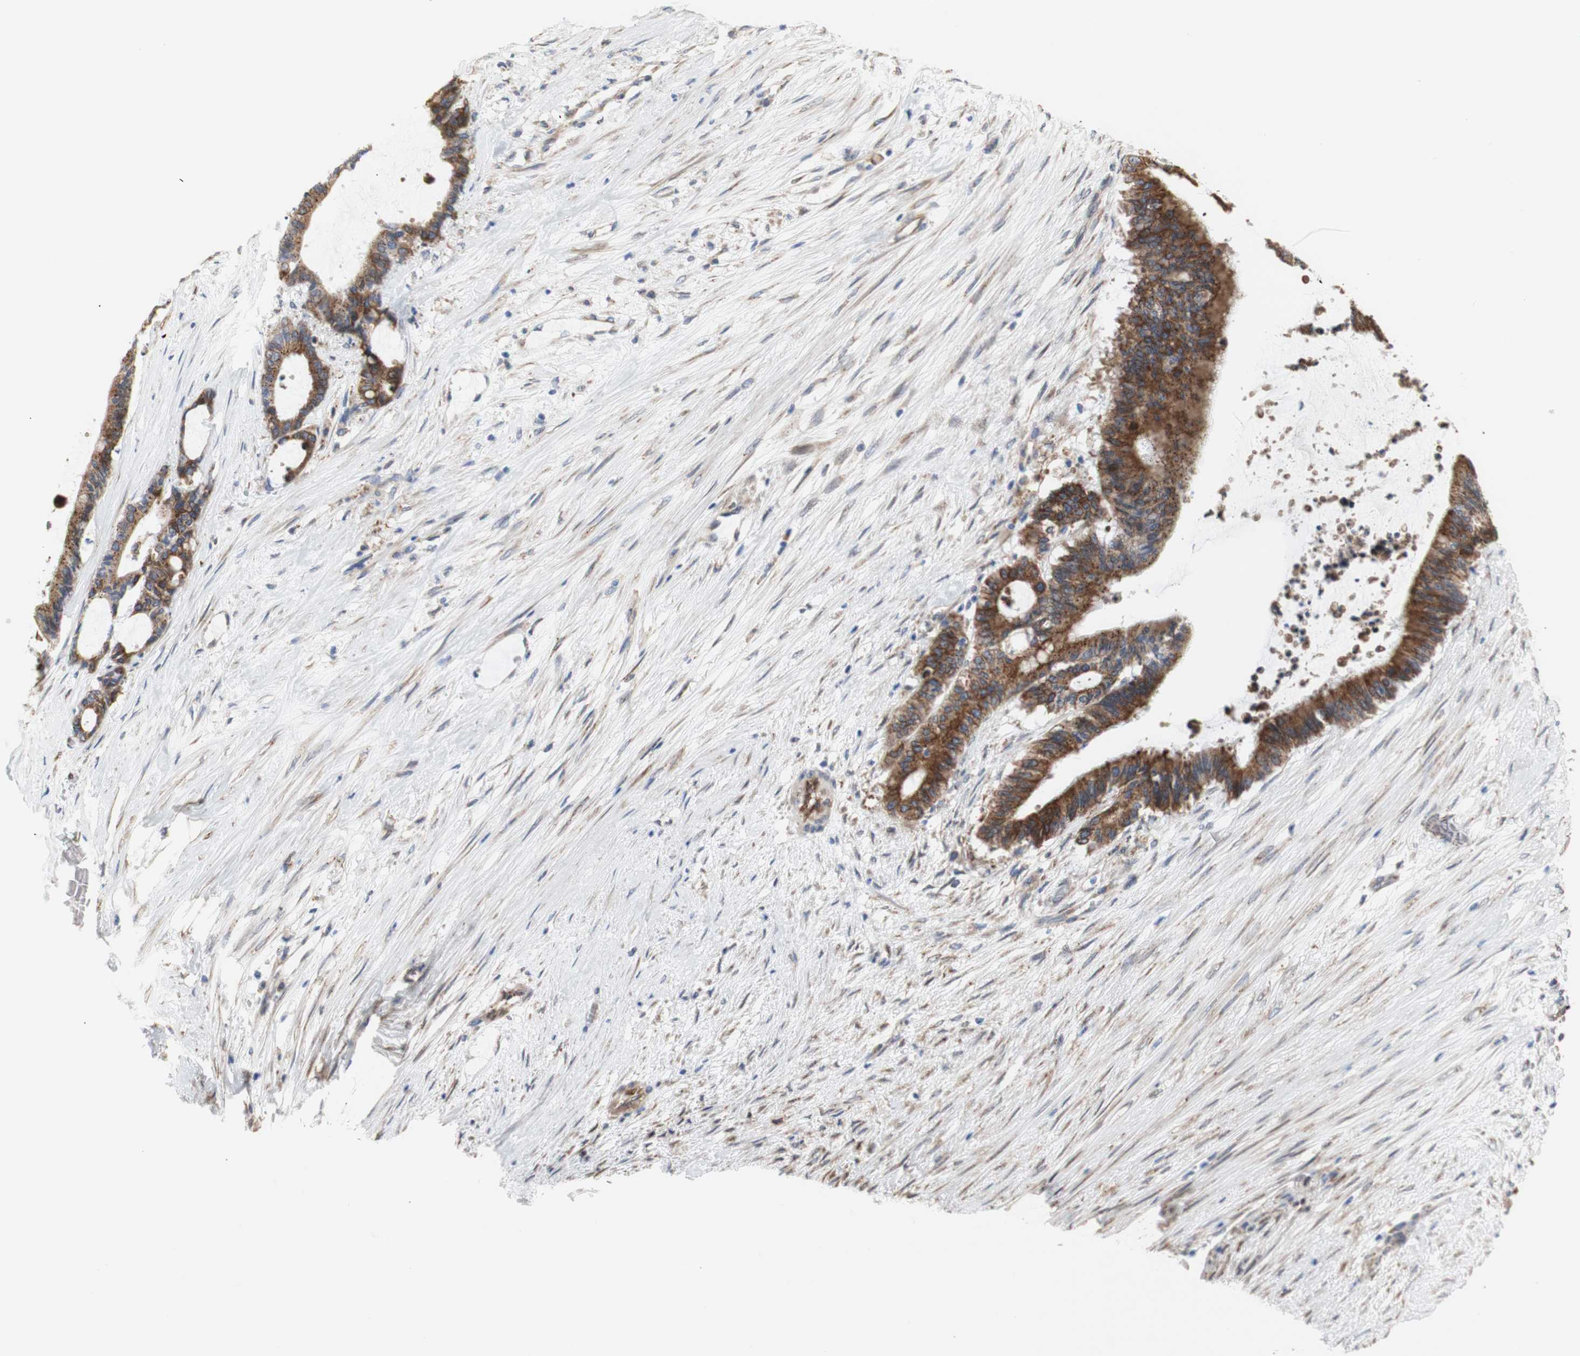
{"staining": {"intensity": "strong", "quantity": ">75%", "location": "cytoplasmic/membranous"}, "tissue": "liver cancer", "cell_type": "Tumor cells", "image_type": "cancer", "snomed": [{"axis": "morphology", "description": "Cholangiocarcinoma"}, {"axis": "topography", "description": "Liver"}], "caption": "Immunohistochemistry (IHC) image of liver cancer stained for a protein (brown), which exhibits high levels of strong cytoplasmic/membranous staining in about >75% of tumor cells.", "gene": "ERLIN1", "patient": {"sex": "female", "age": 73}}